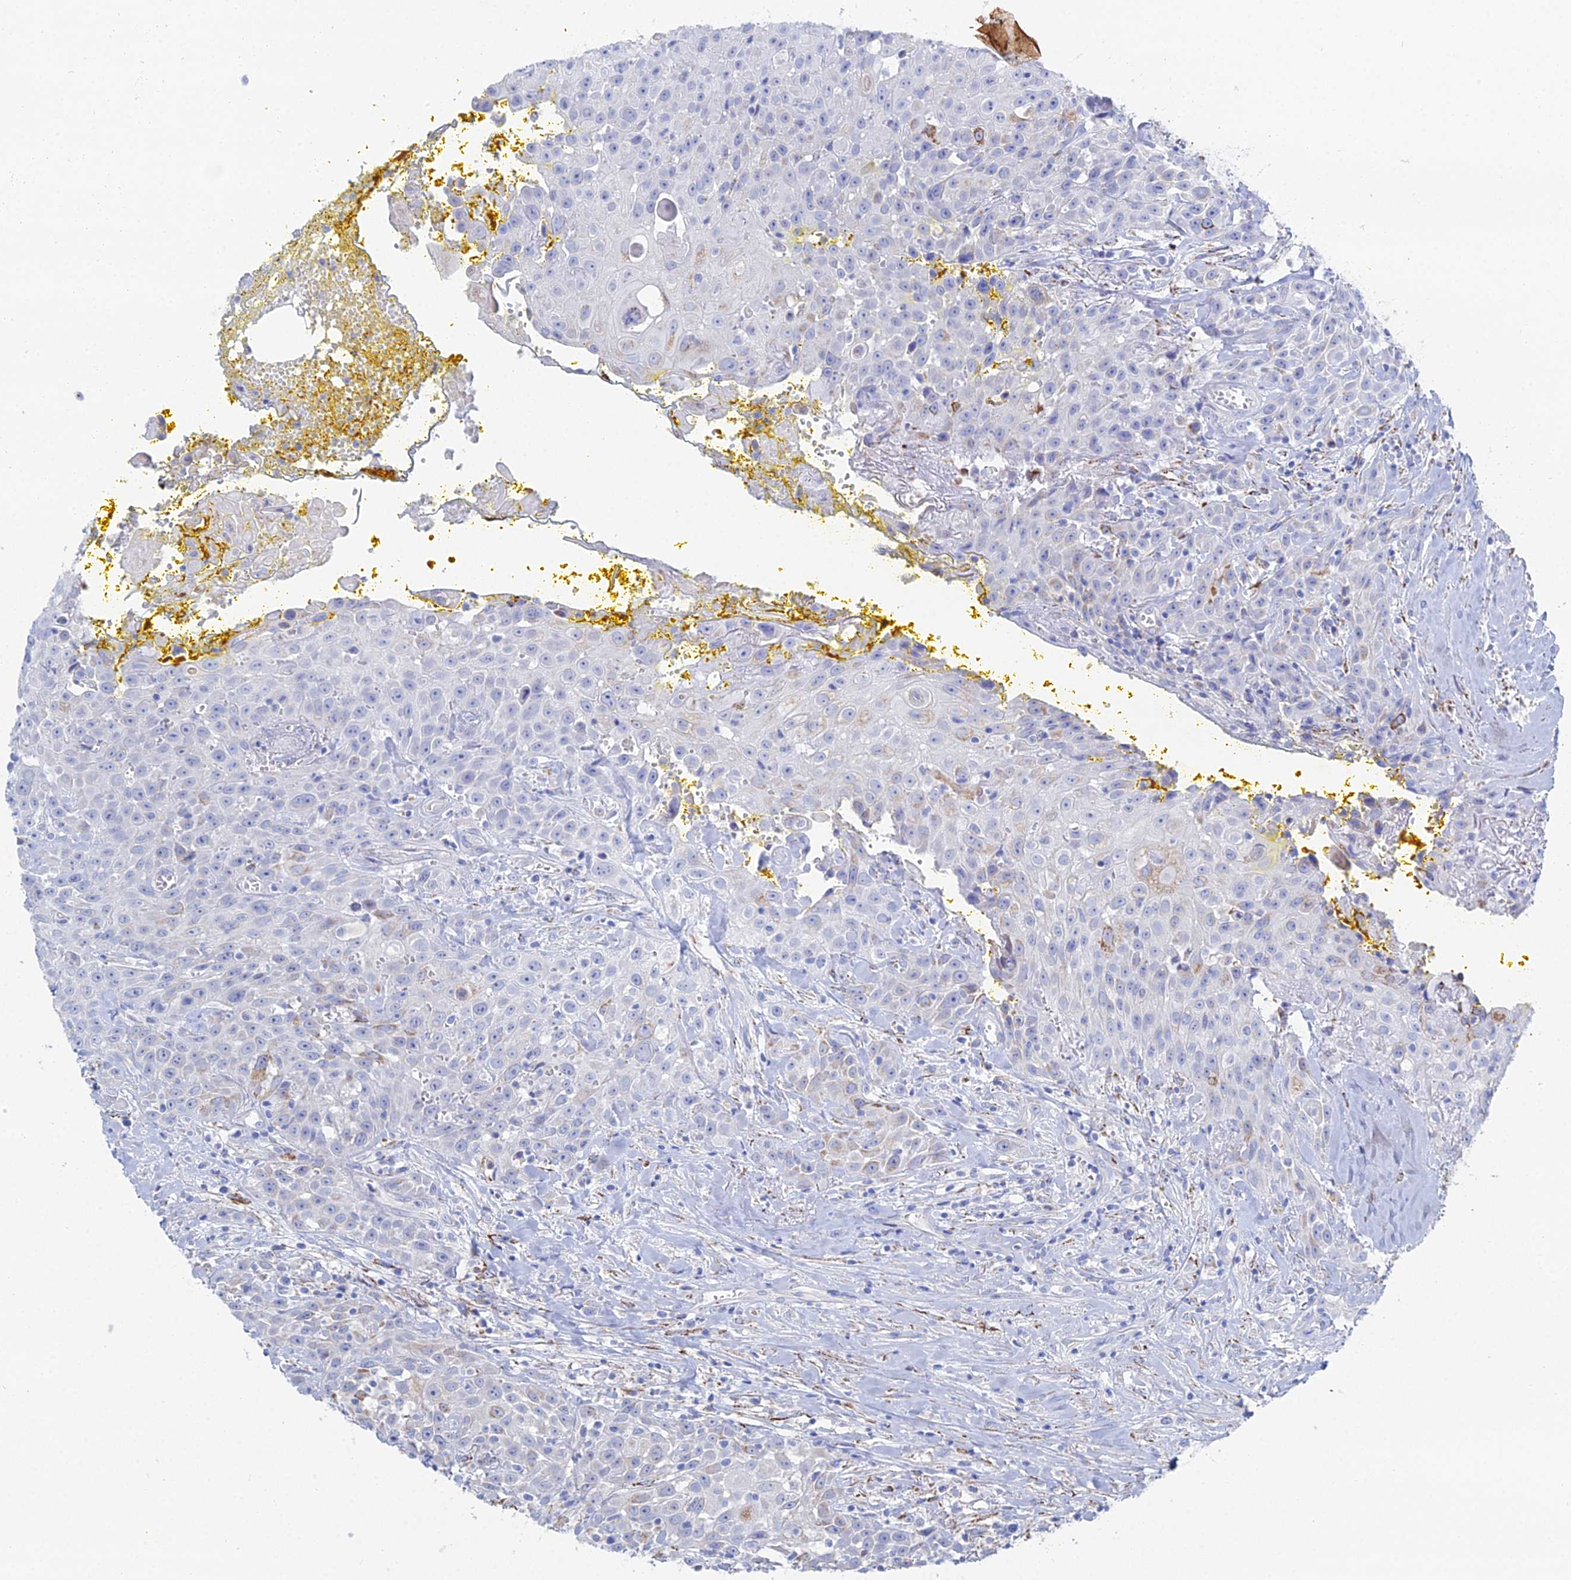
{"staining": {"intensity": "weak", "quantity": "<25%", "location": "cytoplasmic/membranous"}, "tissue": "head and neck cancer", "cell_type": "Tumor cells", "image_type": "cancer", "snomed": [{"axis": "morphology", "description": "Squamous cell carcinoma, NOS"}, {"axis": "topography", "description": "Oral tissue"}, {"axis": "topography", "description": "Head-Neck"}], "caption": "The image exhibits no significant staining in tumor cells of head and neck squamous cell carcinoma. (Brightfield microscopy of DAB (3,3'-diaminobenzidine) IHC at high magnification).", "gene": "DHX34", "patient": {"sex": "female", "age": 82}}